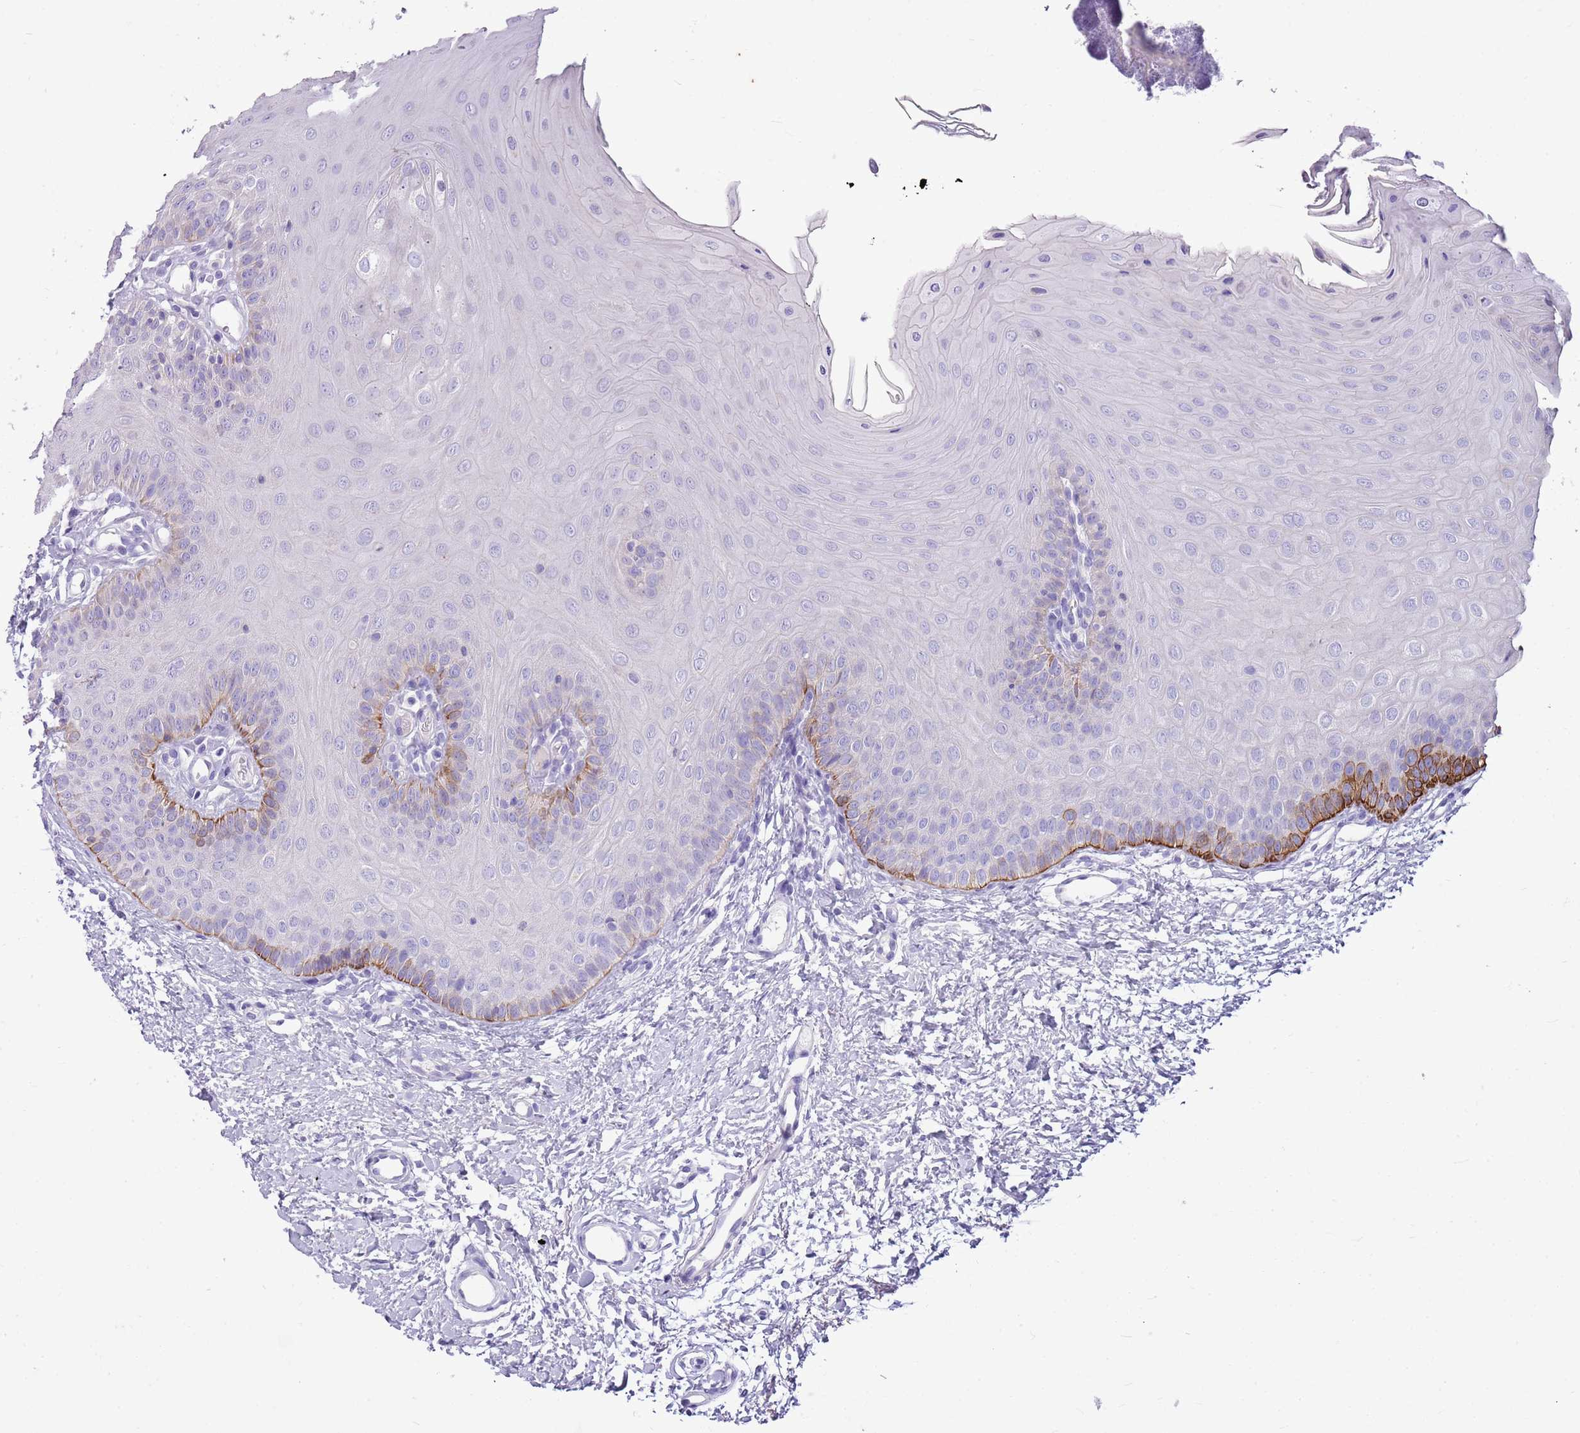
{"staining": {"intensity": "strong", "quantity": "<25%", "location": "cytoplasmic/membranous"}, "tissue": "oral mucosa", "cell_type": "Squamous epithelial cells", "image_type": "normal", "snomed": [{"axis": "morphology", "description": "Normal tissue, NOS"}, {"axis": "topography", "description": "Oral tissue"}], "caption": "Squamous epithelial cells exhibit strong cytoplasmic/membranous positivity in approximately <25% of cells in normal oral mucosa. The protein is shown in brown color, while the nuclei are stained blue.", "gene": "CNPPD1", "patient": {"sex": "female", "age": 68}}